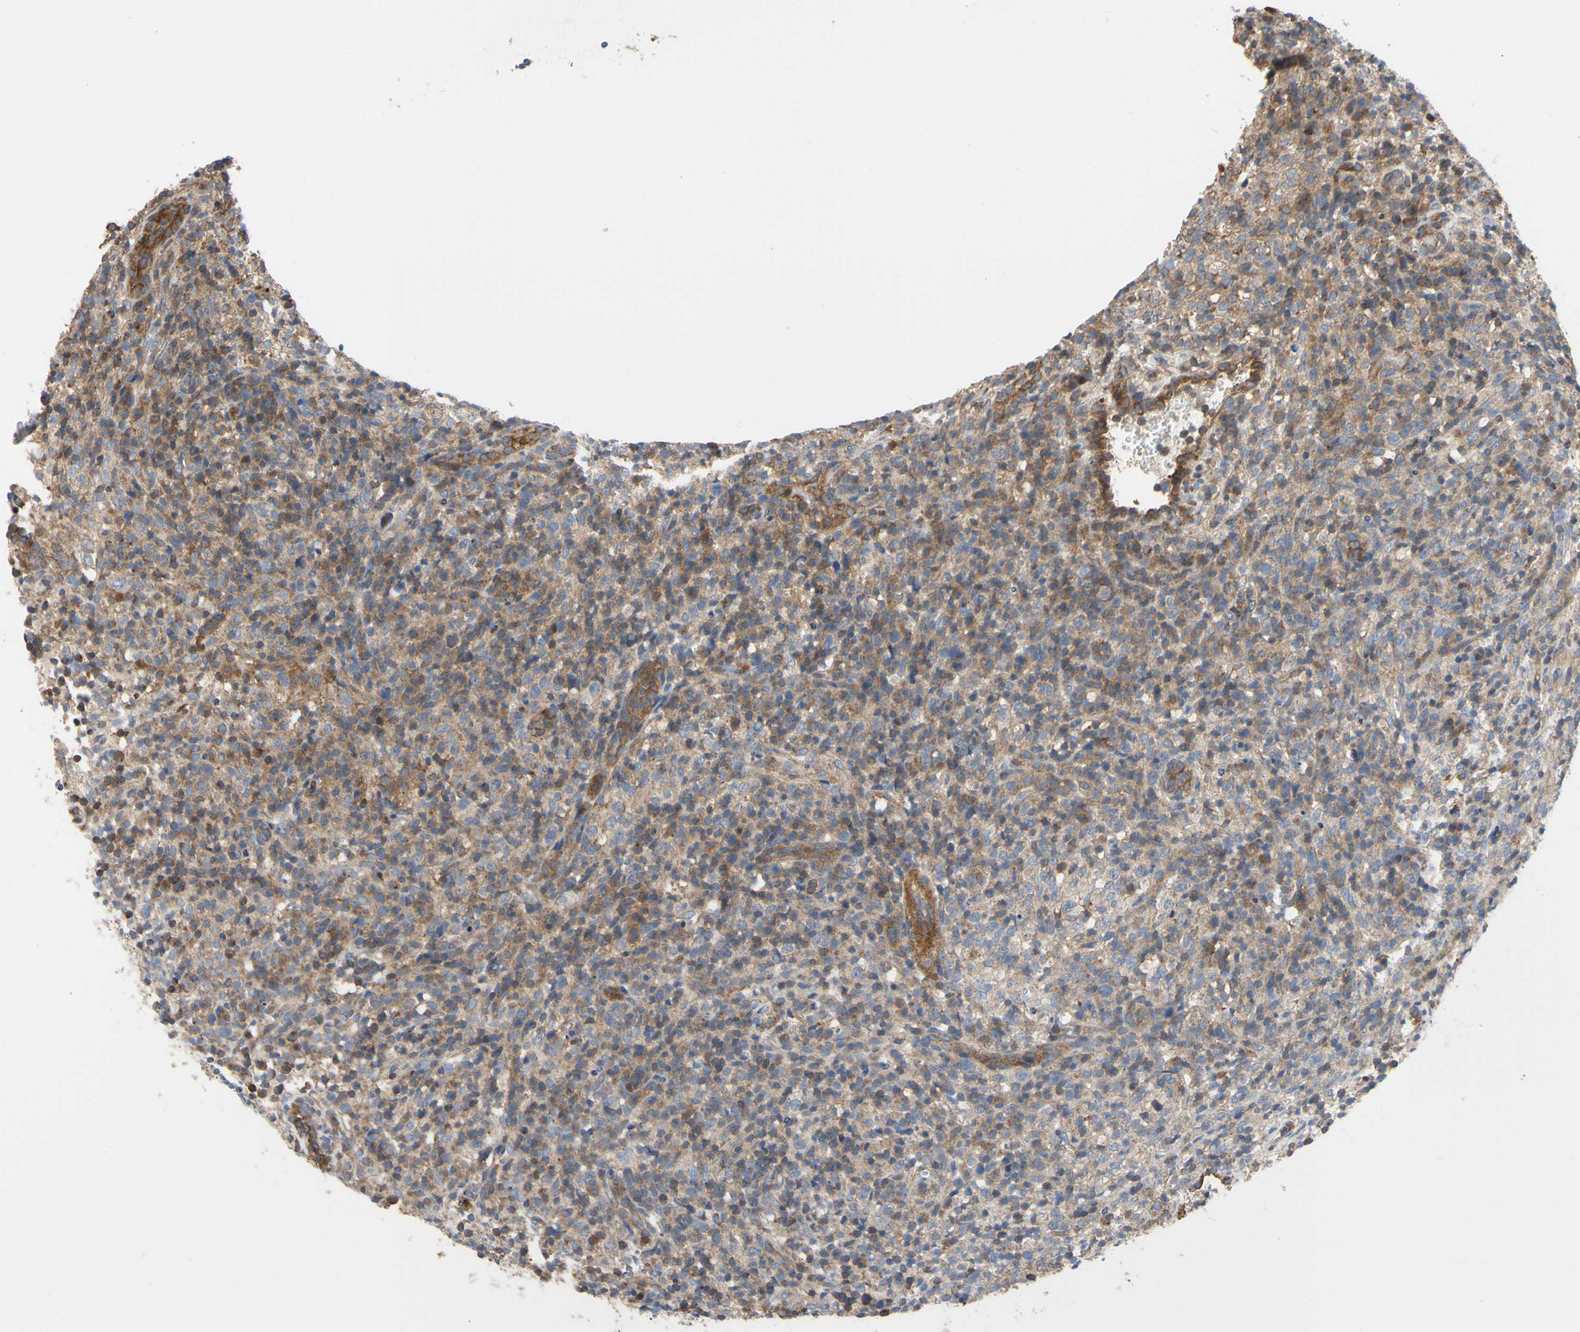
{"staining": {"intensity": "moderate", "quantity": ">75%", "location": "cytoplasmic/membranous"}, "tissue": "lymphoma", "cell_type": "Tumor cells", "image_type": "cancer", "snomed": [{"axis": "morphology", "description": "Malignant lymphoma, non-Hodgkin's type, High grade"}, {"axis": "topography", "description": "Lymph node"}], "caption": "The histopathology image exhibits staining of high-grade malignant lymphoma, non-Hodgkin's type, revealing moderate cytoplasmic/membranous protein staining (brown color) within tumor cells.", "gene": "BECN1", "patient": {"sex": "female", "age": 76}}